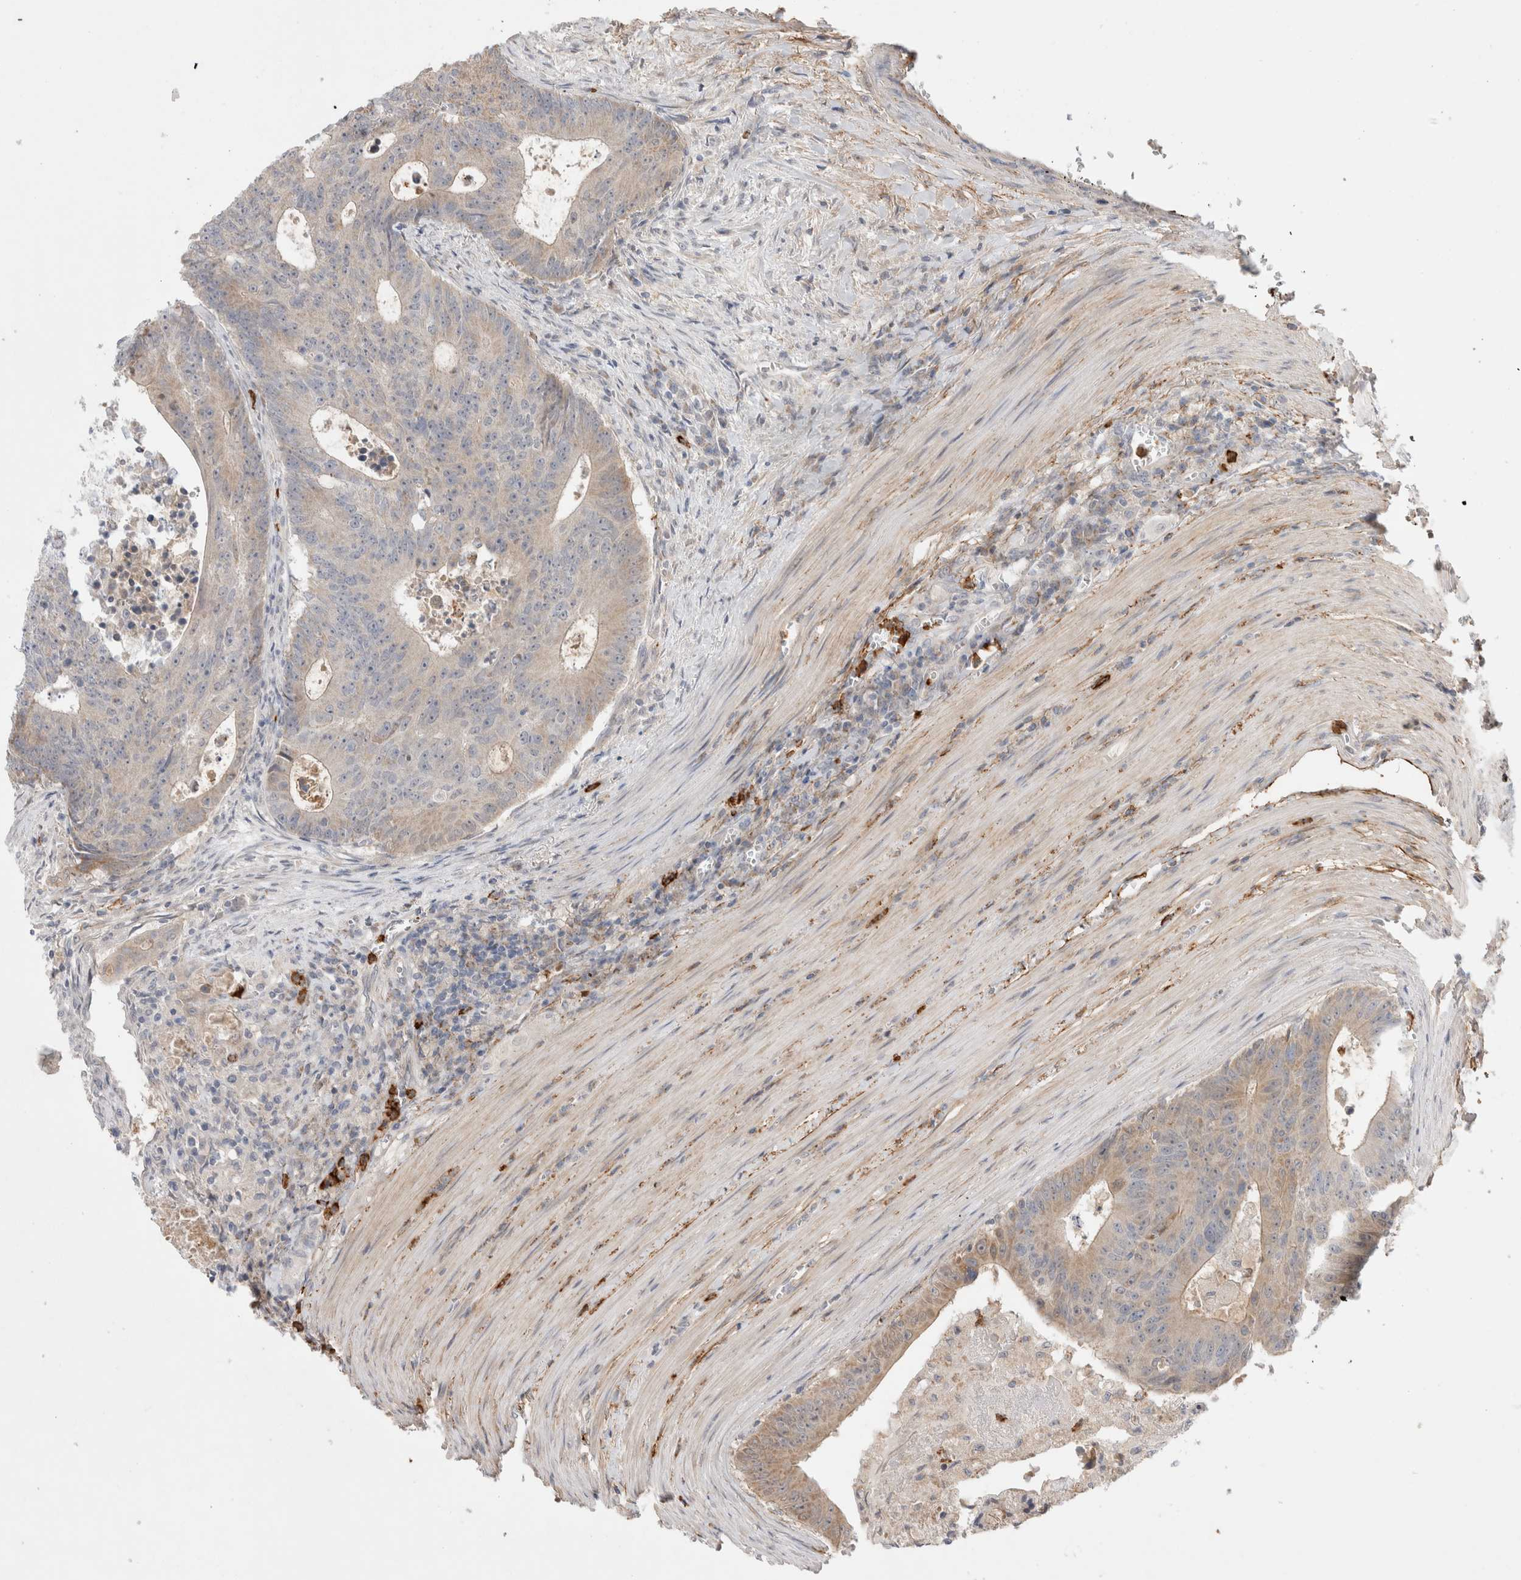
{"staining": {"intensity": "moderate", "quantity": "<25%", "location": "cytoplasmic/membranous"}, "tissue": "colorectal cancer", "cell_type": "Tumor cells", "image_type": "cancer", "snomed": [{"axis": "morphology", "description": "Adenocarcinoma, NOS"}, {"axis": "topography", "description": "Colon"}], "caption": "Protein staining exhibits moderate cytoplasmic/membranous staining in about <25% of tumor cells in adenocarcinoma (colorectal).", "gene": "GSDMB", "patient": {"sex": "male", "age": 87}}